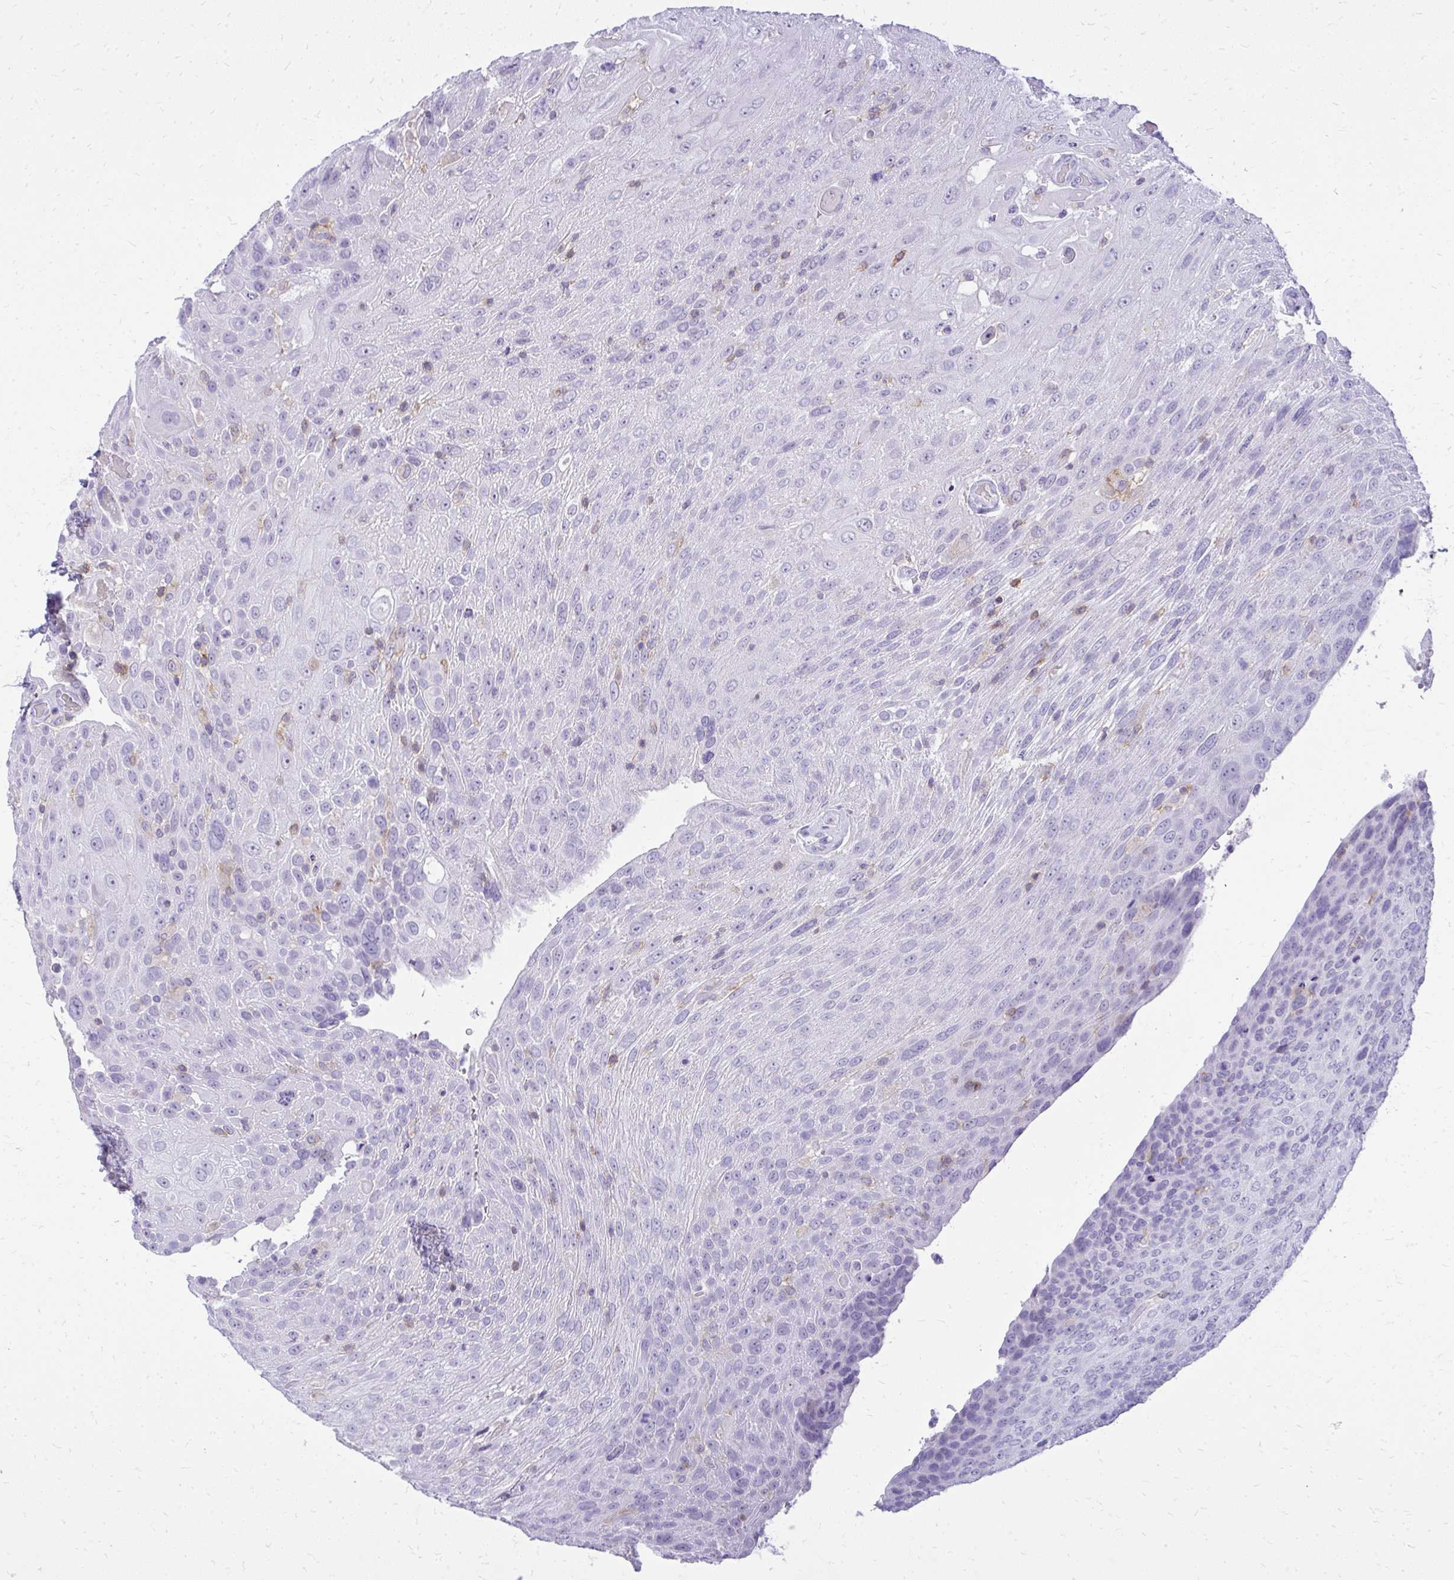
{"staining": {"intensity": "negative", "quantity": "none", "location": "none"}, "tissue": "urothelial cancer", "cell_type": "Tumor cells", "image_type": "cancer", "snomed": [{"axis": "morphology", "description": "Urothelial carcinoma, High grade"}, {"axis": "topography", "description": "Urinary bladder"}], "caption": "The immunohistochemistry (IHC) photomicrograph has no significant positivity in tumor cells of urothelial cancer tissue.", "gene": "GPRIN3", "patient": {"sex": "female", "age": 70}}